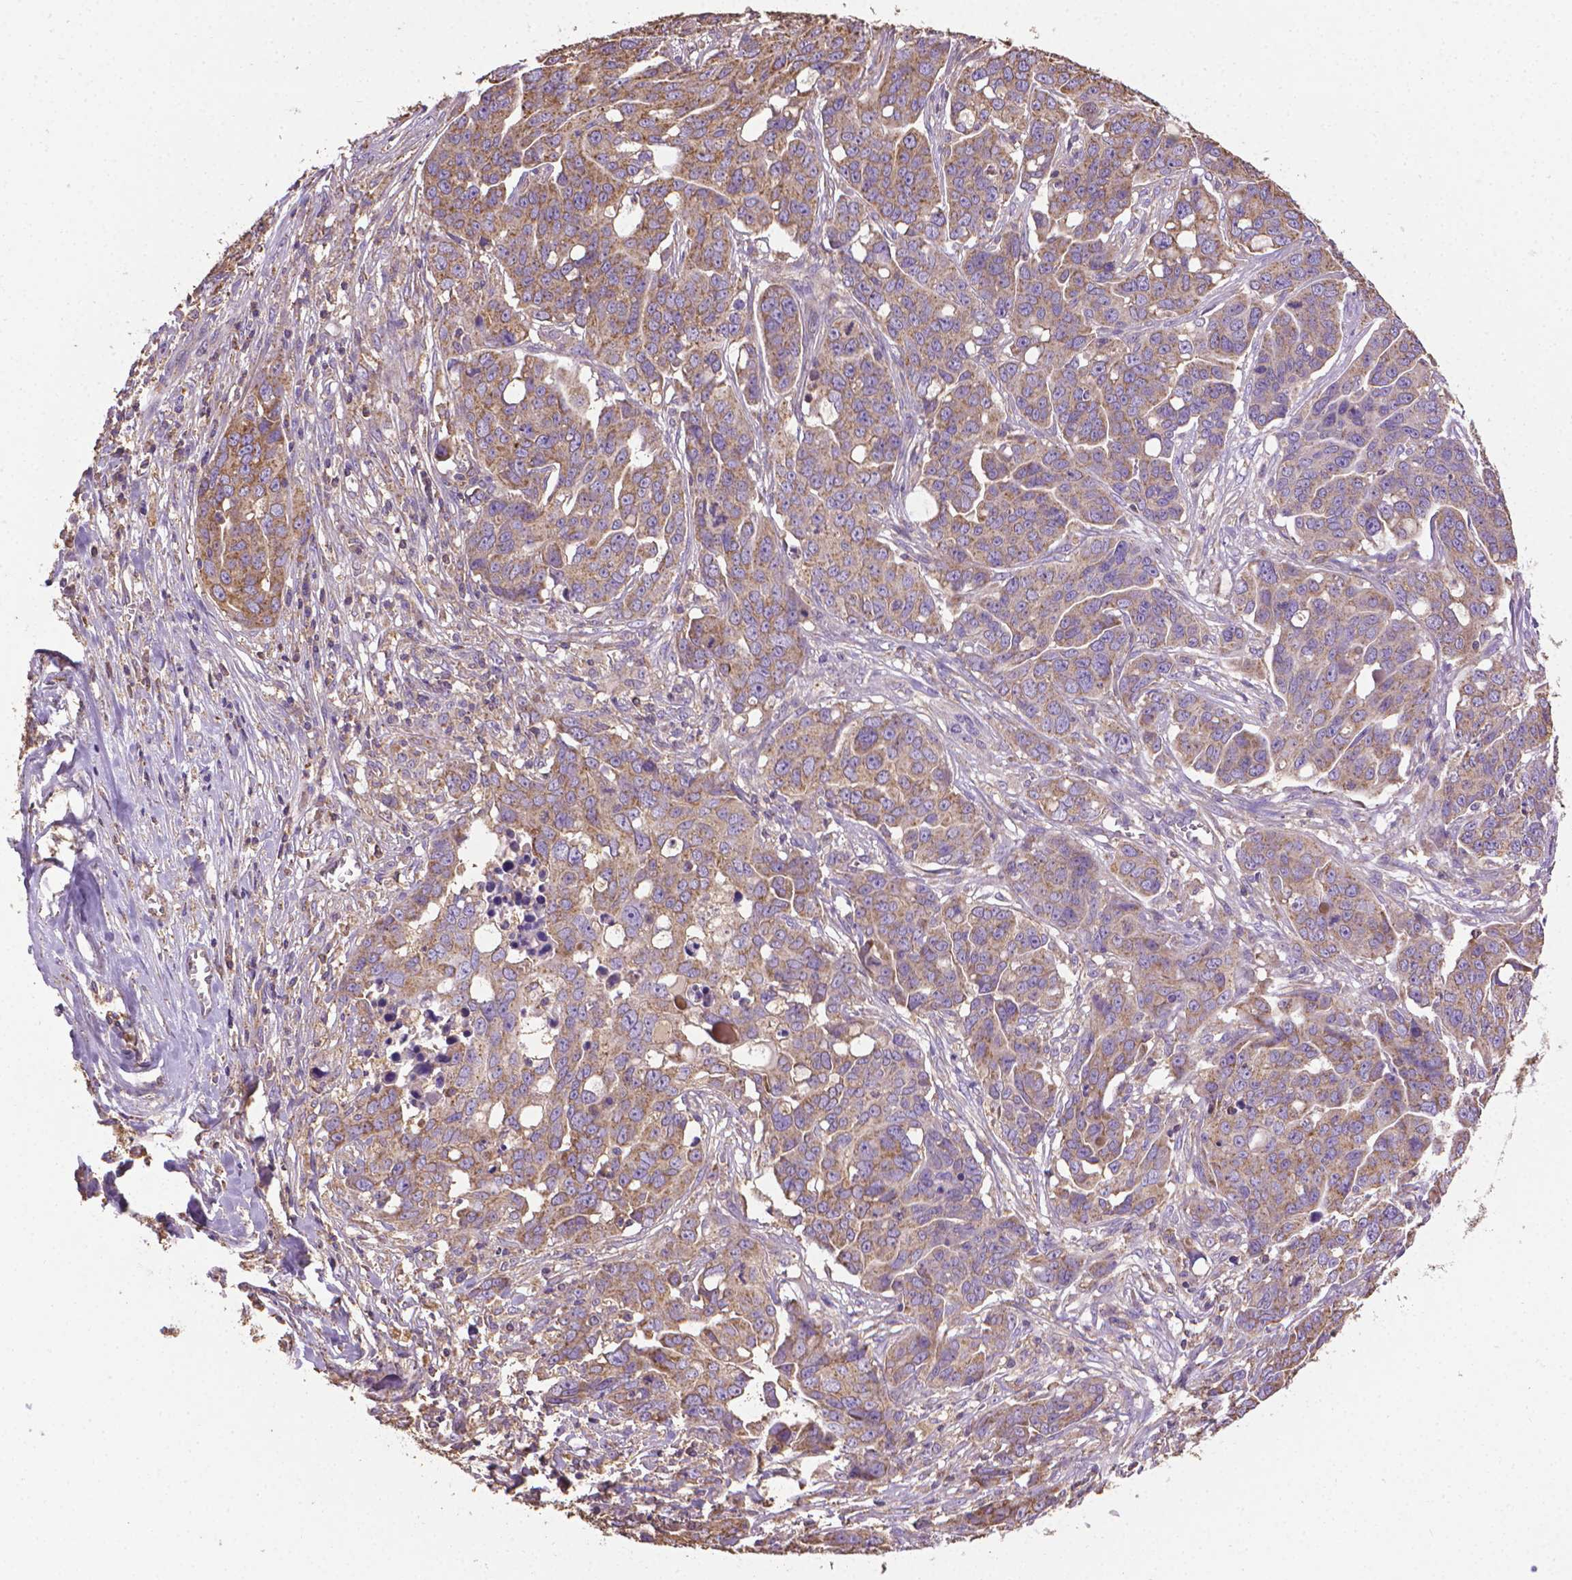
{"staining": {"intensity": "moderate", "quantity": "25%-75%", "location": "cytoplasmic/membranous"}, "tissue": "ovarian cancer", "cell_type": "Tumor cells", "image_type": "cancer", "snomed": [{"axis": "morphology", "description": "Carcinoma, endometroid"}, {"axis": "topography", "description": "Ovary"}], "caption": "Protein staining shows moderate cytoplasmic/membranous positivity in about 25%-75% of tumor cells in ovarian cancer (endometroid carcinoma).", "gene": "SLC51B", "patient": {"sex": "female", "age": 78}}